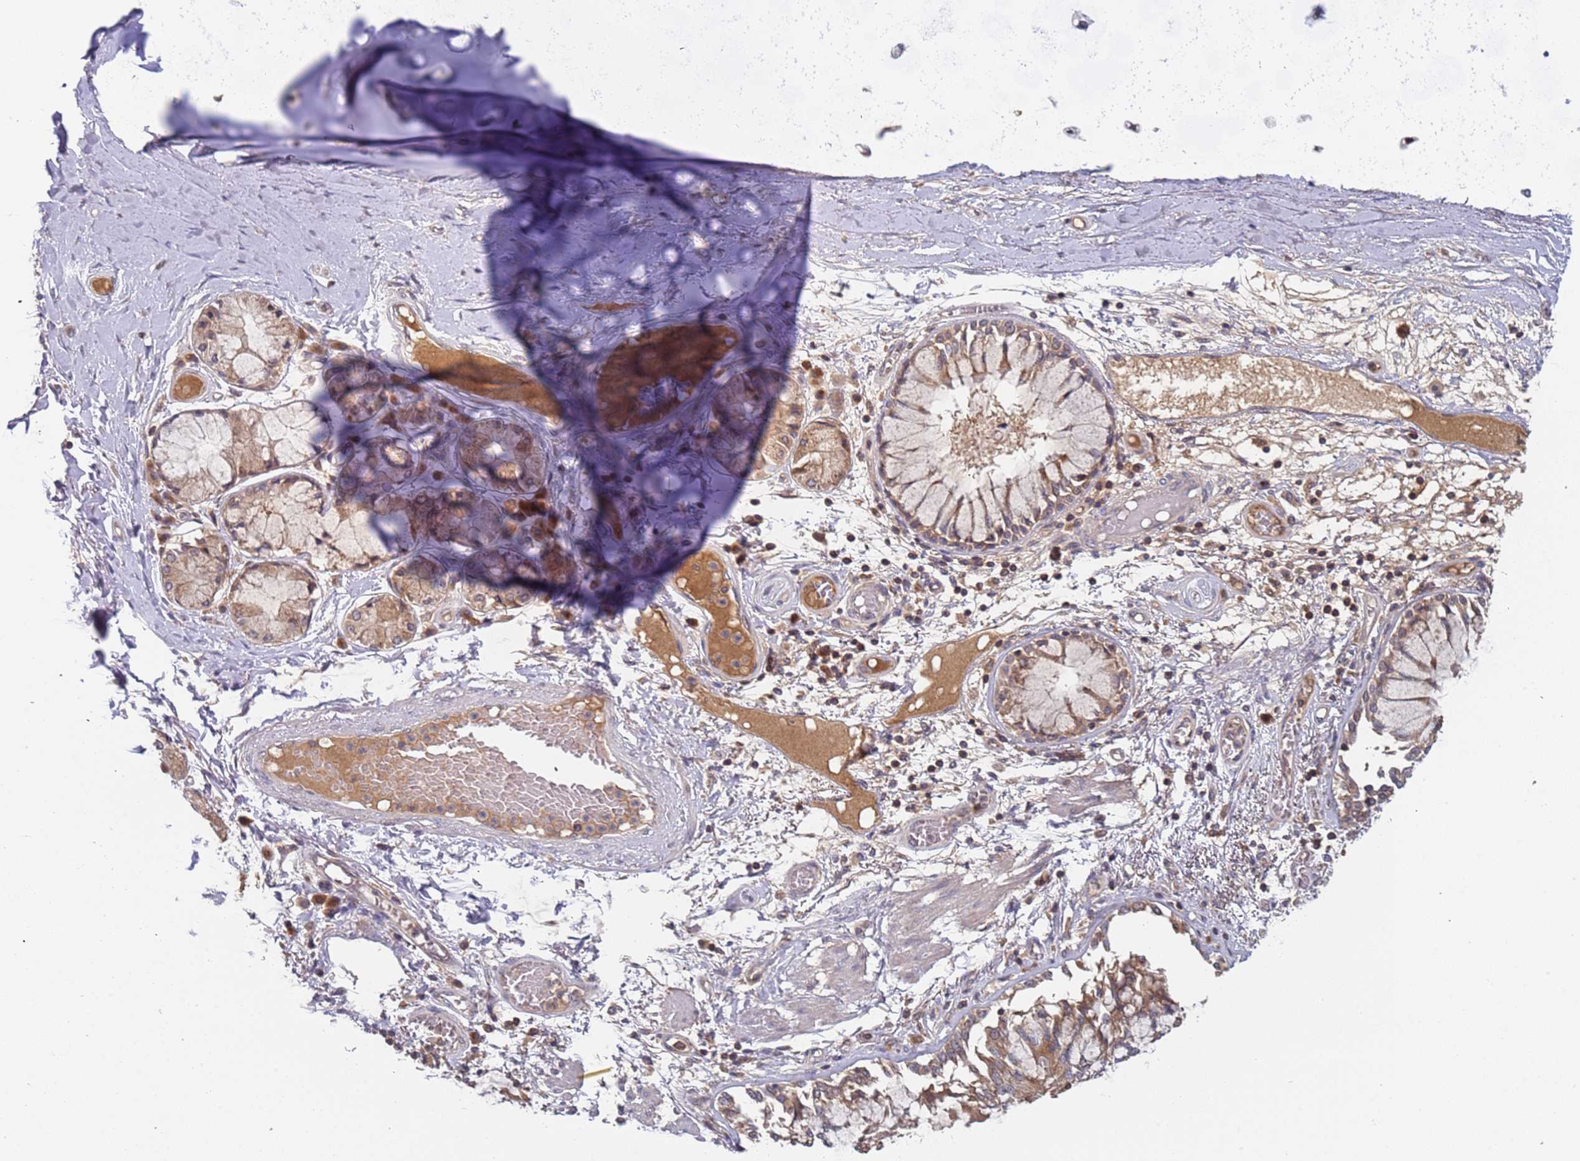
{"staining": {"intensity": "negative", "quantity": "none", "location": "none"}, "tissue": "adipose tissue", "cell_type": "Adipocytes", "image_type": "normal", "snomed": [{"axis": "morphology", "description": "Normal tissue, NOS"}, {"axis": "topography", "description": "Cartilage tissue"}, {"axis": "topography", "description": "Bronchus"}, {"axis": "topography", "description": "Lung"}, {"axis": "topography", "description": "Peripheral nerve tissue"}], "caption": "IHC of benign human adipose tissue reveals no positivity in adipocytes.", "gene": "OR5A2", "patient": {"sex": "female", "age": 49}}